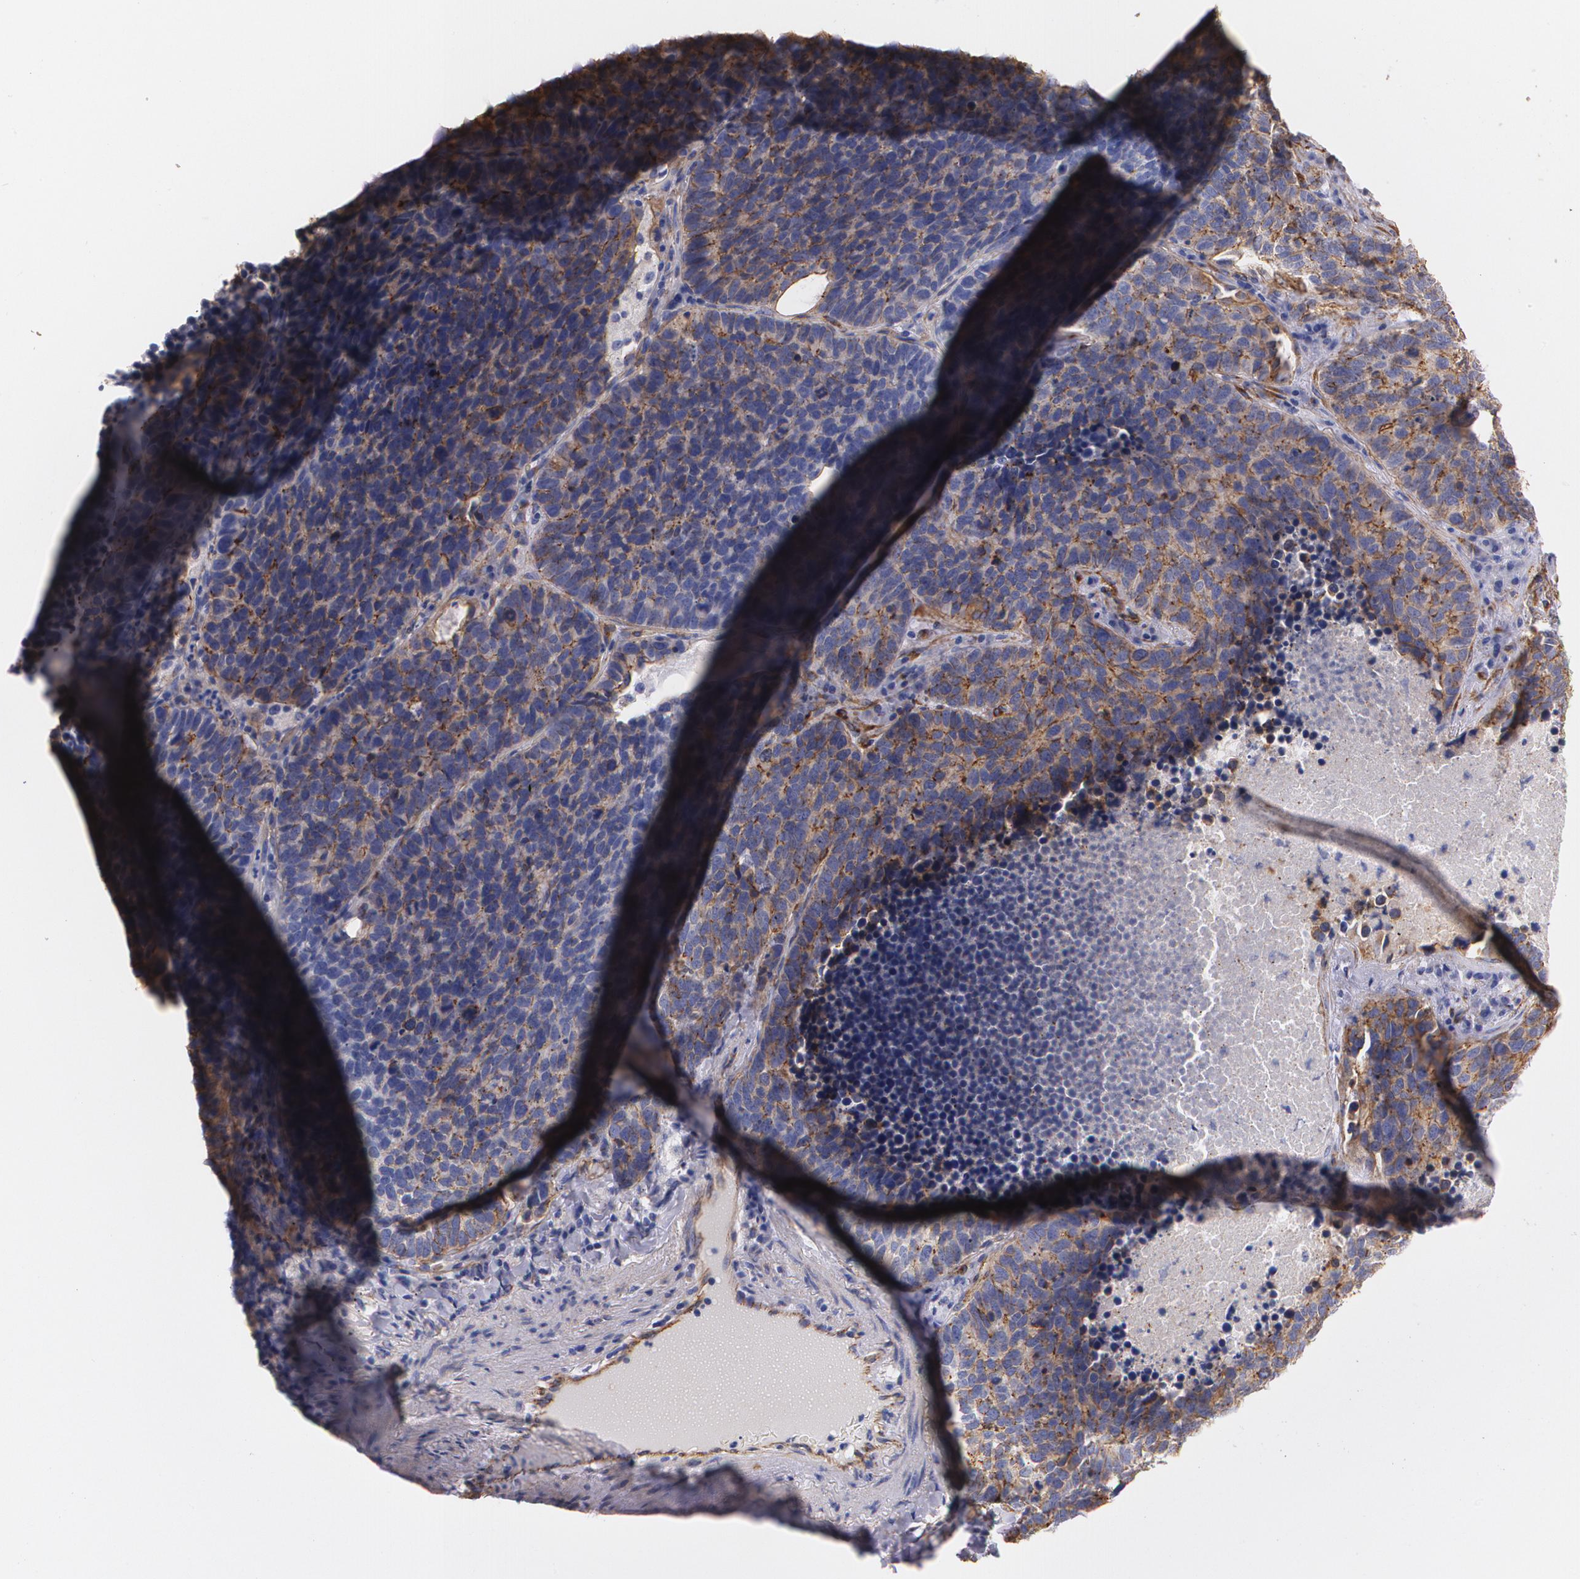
{"staining": {"intensity": "moderate", "quantity": "25%-75%", "location": "cytoplasmic/membranous"}, "tissue": "lung cancer", "cell_type": "Tumor cells", "image_type": "cancer", "snomed": [{"axis": "morphology", "description": "Neoplasm, malignant, NOS"}, {"axis": "topography", "description": "Lung"}], "caption": "Immunohistochemistry of lung malignant neoplasm shows medium levels of moderate cytoplasmic/membranous expression in approximately 25%-75% of tumor cells.", "gene": "TJP1", "patient": {"sex": "female", "age": 75}}